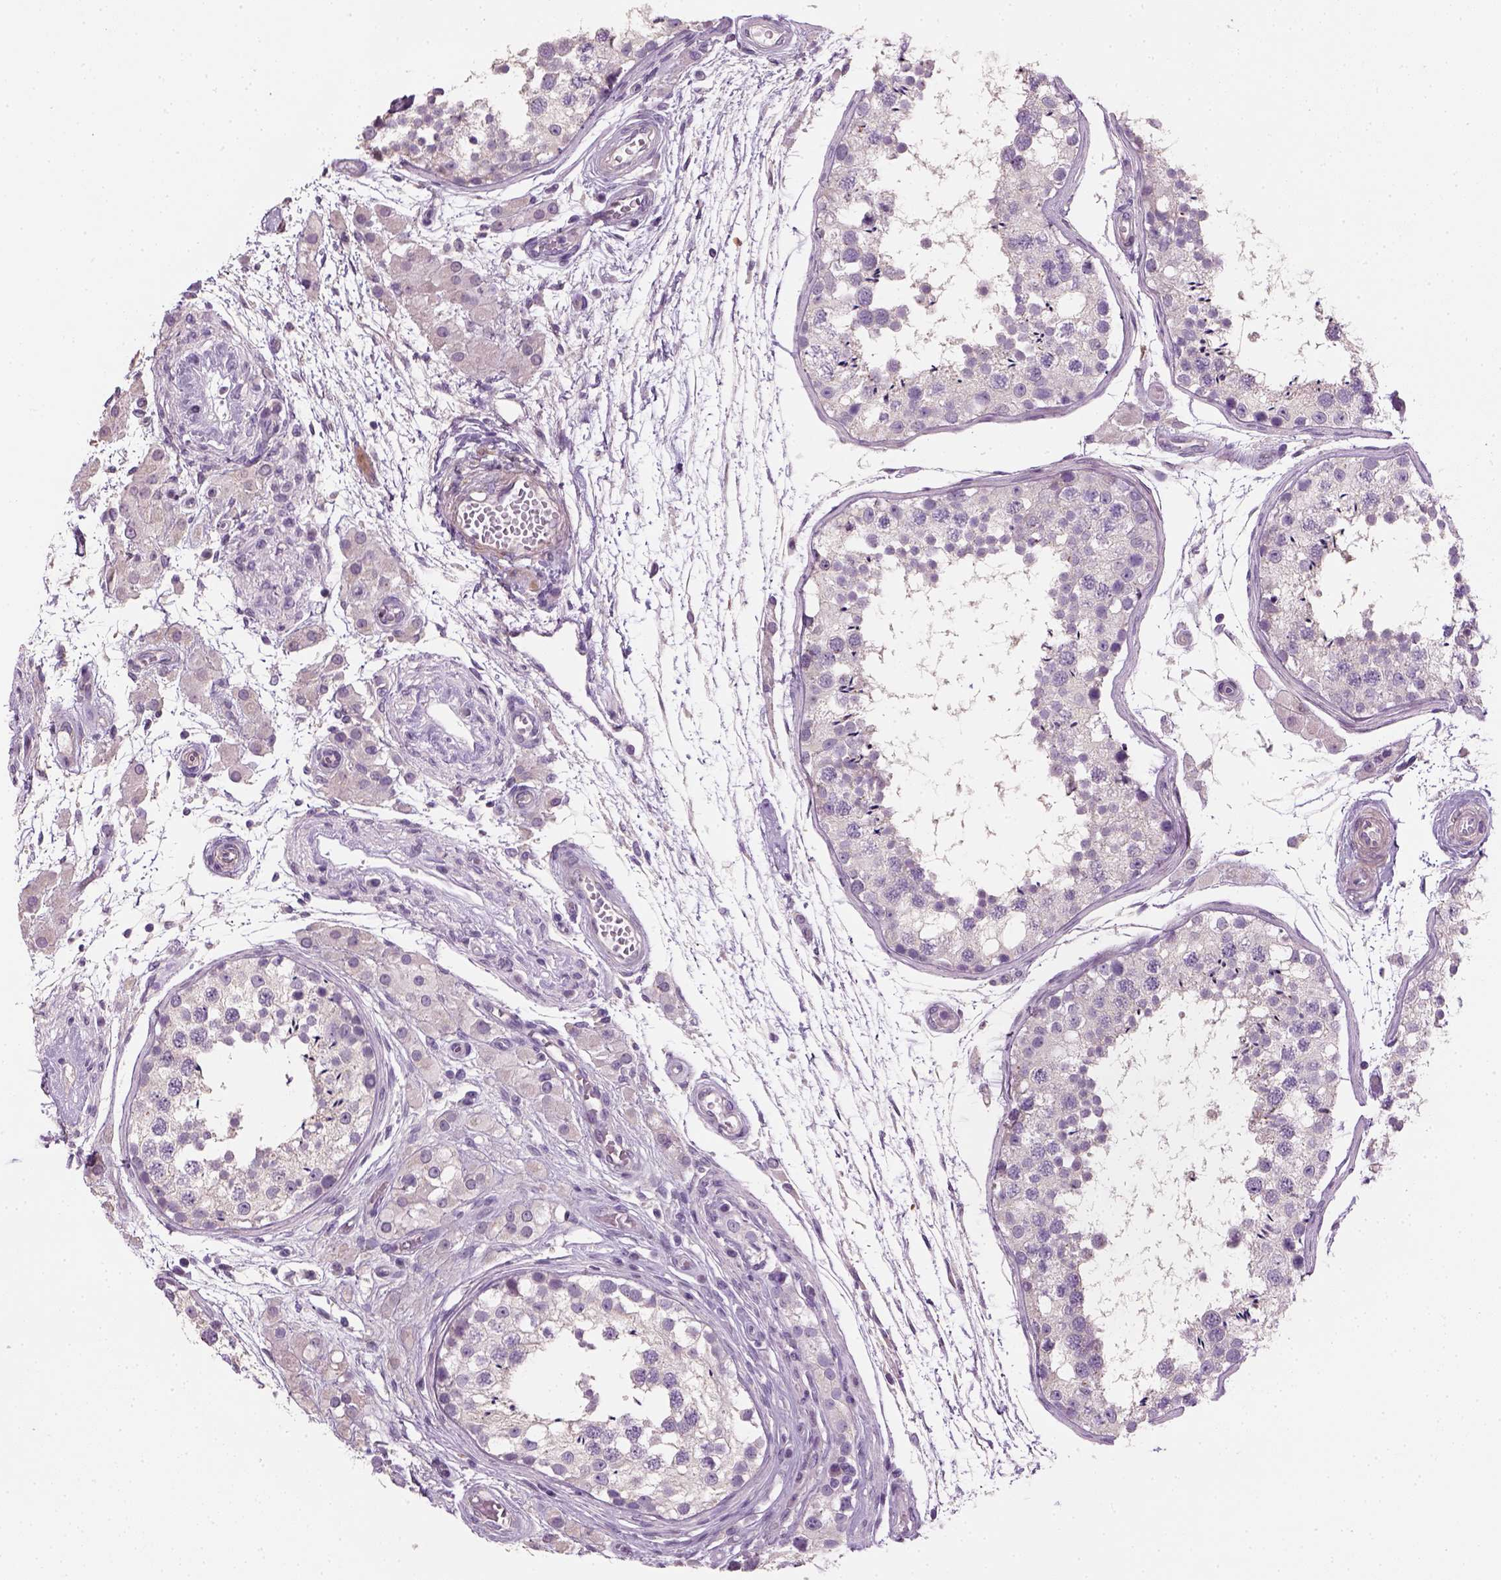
{"staining": {"intensity": "negative", "quantity": "none", "location": "none"}, "tissue": "testis", "cell_type": "Cells in seminiferous ducts", "image_type": "normal", "snomed": [{"axis": "morphology", "description": "Normal tissue, NOS"}, {"axis": "morphology", "description": "Seminoma, NOS"}, {"axis": "topography", "description": "Testis"}], "caption": "IHC of normal human testis exhibits no staining in cells in seminiferous ducts.", "gene": "ELOVL3", "patient": {"sex": "male", "age": 29}}